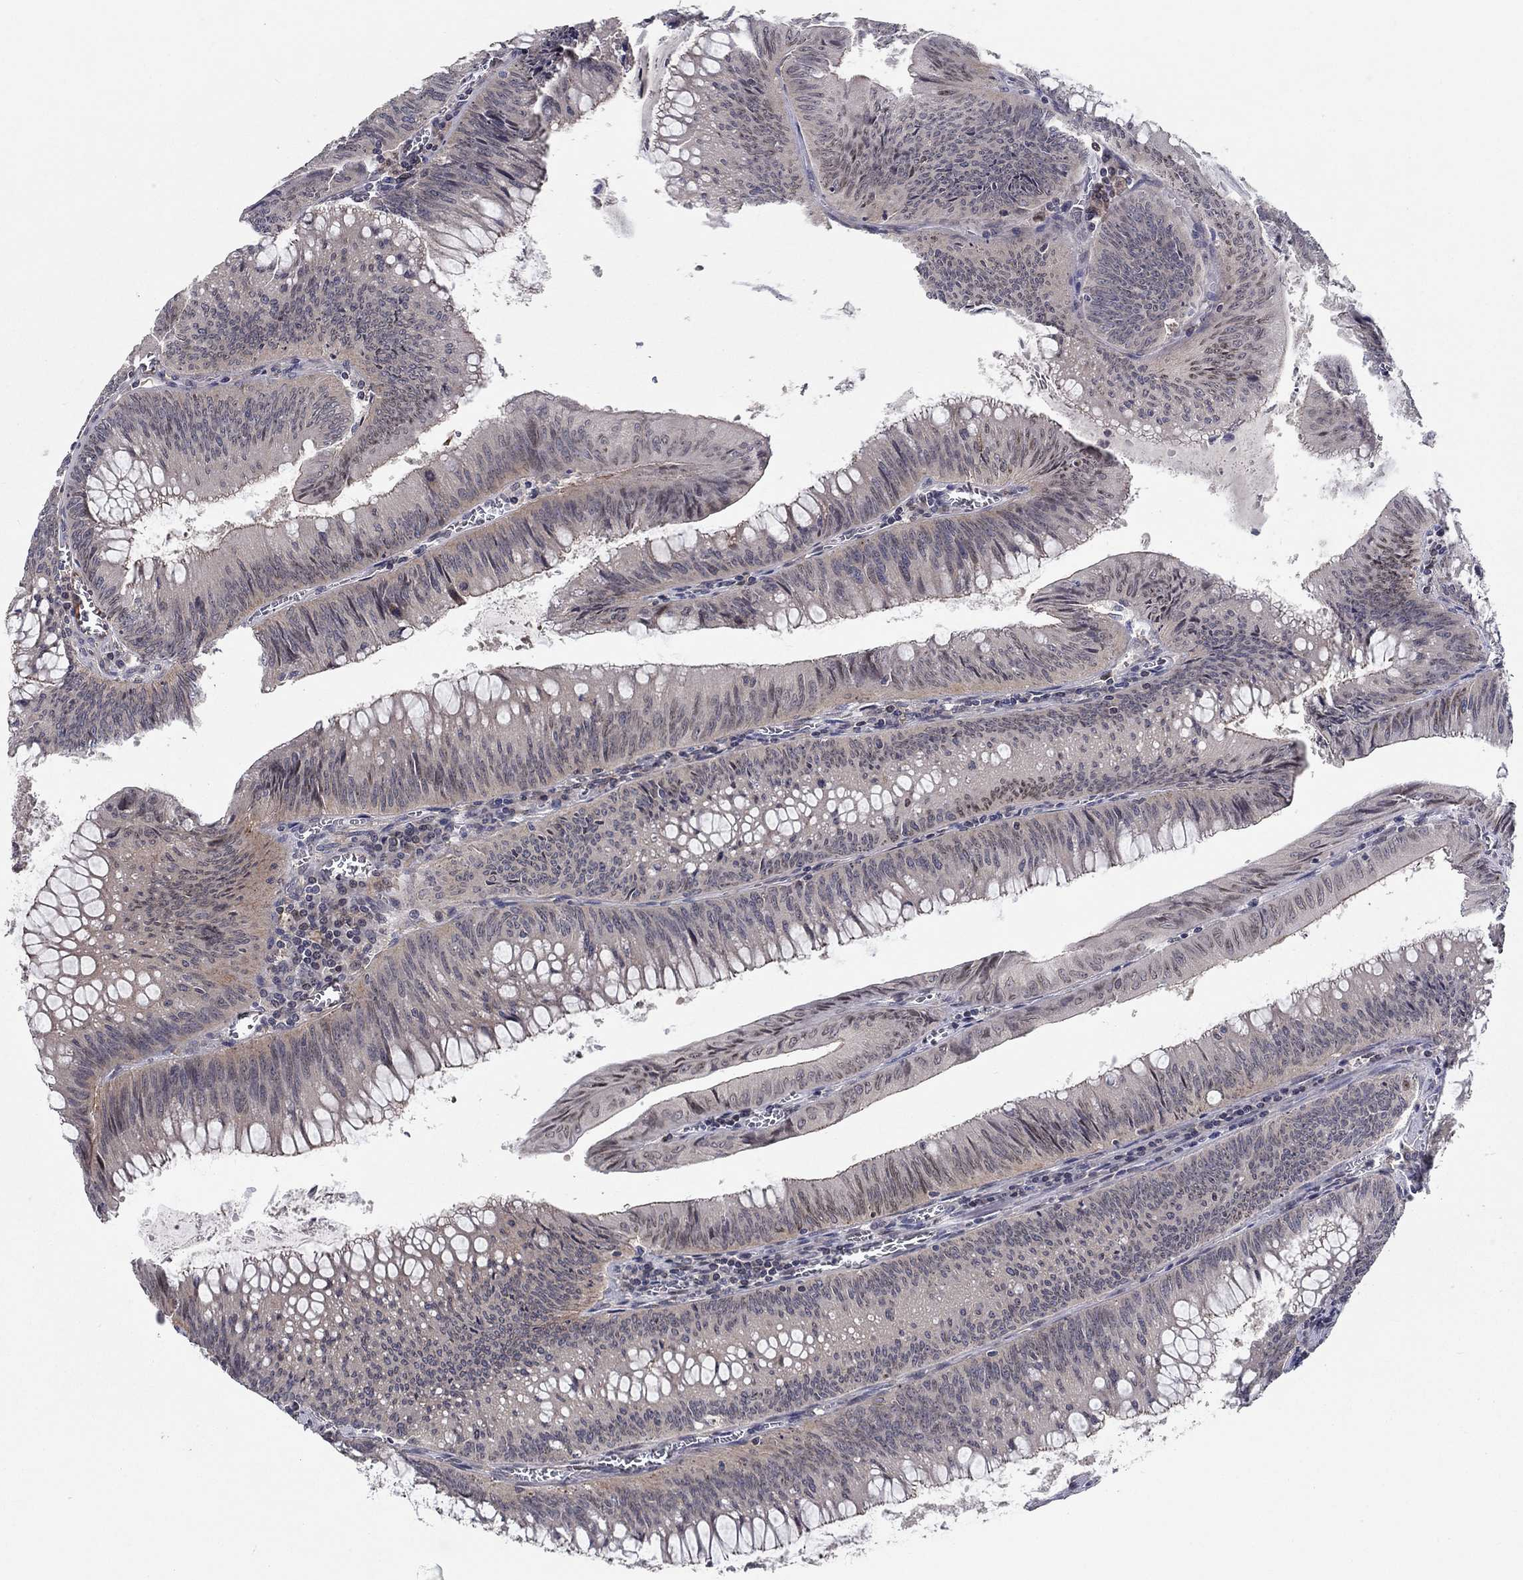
{"staining": {"intensity": "strong", "quantity": "<25%", "location": "cytoplasmic/membranous"}, "tissue": "colorectal cancer", "cell_type": "Tumor cells", "image_type": "cancer", "snomed": [{"axis": "morphology", "description": "Adenocarcinoma, NOS"}, {"axis": "topography", "description": "Rectum"}], "caption": "DAB (3,3'-diaminobenzidine) immunohistochemical staining of colorectal cancer (adenocarcinoma) demonstrates strong cytoplasmic/membranous protein staining in approximately <25% of tumor cells.", "gene": "CETN3", "patient": {"sex": "female", "age": 72}}